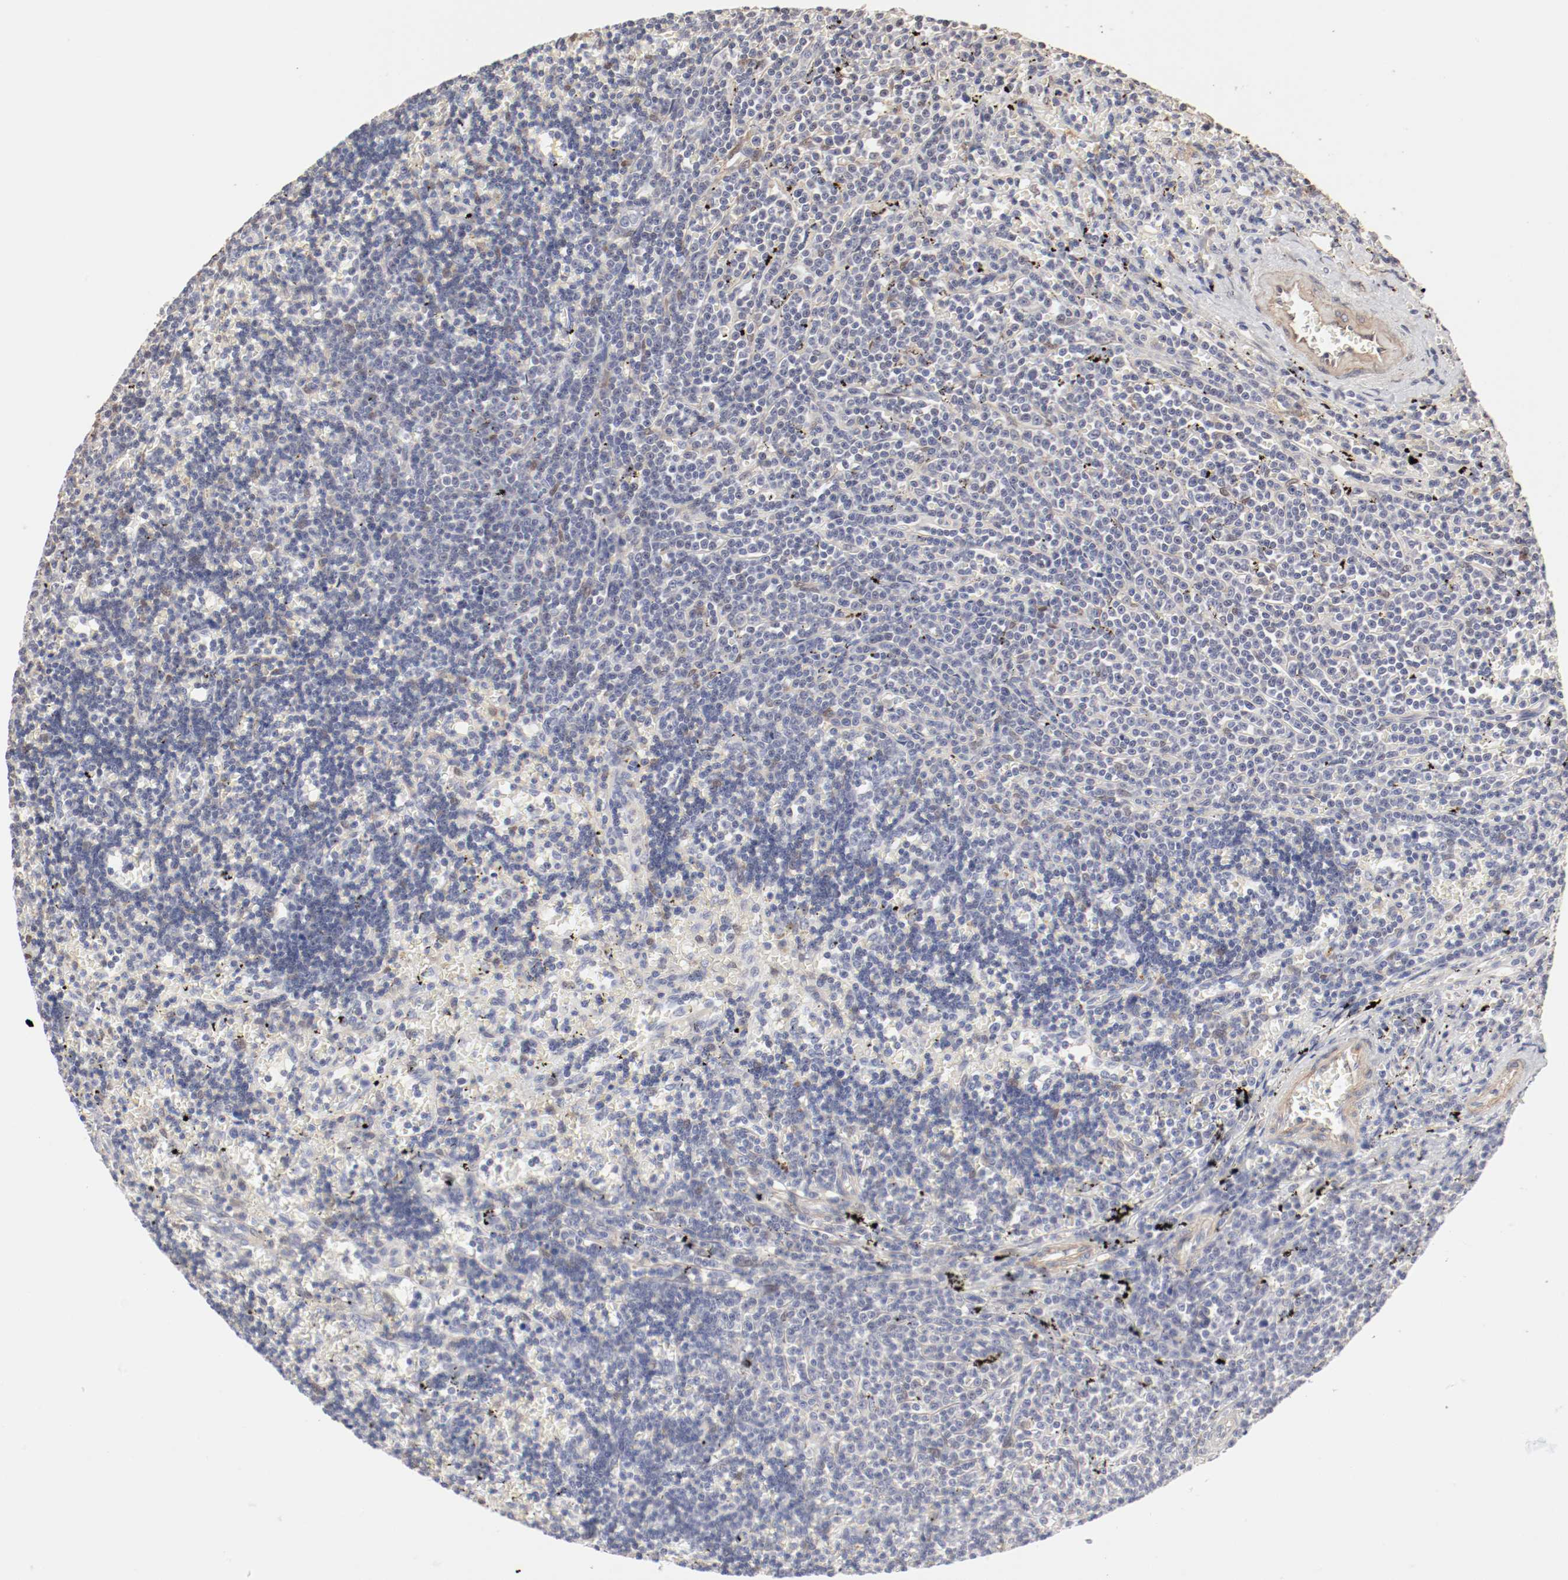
{"staining": {"intensity": "negative", "quantity": "none", "location": "none"}, "tissue": "lymphoma", "cell_type": "Tumor cells", "image_type": "cancer", "snomed": [{"axis": "morphology", "description": "Malignant lymphoma, non-Hodgkin's type, Low grade"}, {"axis": "topography", "description": "Spleen"}], "caption": "IHC of human lymphoma displays no expression in tumor cells. (IHC, brightfield microscopy, high magnification).", "gene": "MAGED4", "patient": {"sex": "male", "age": 60}}